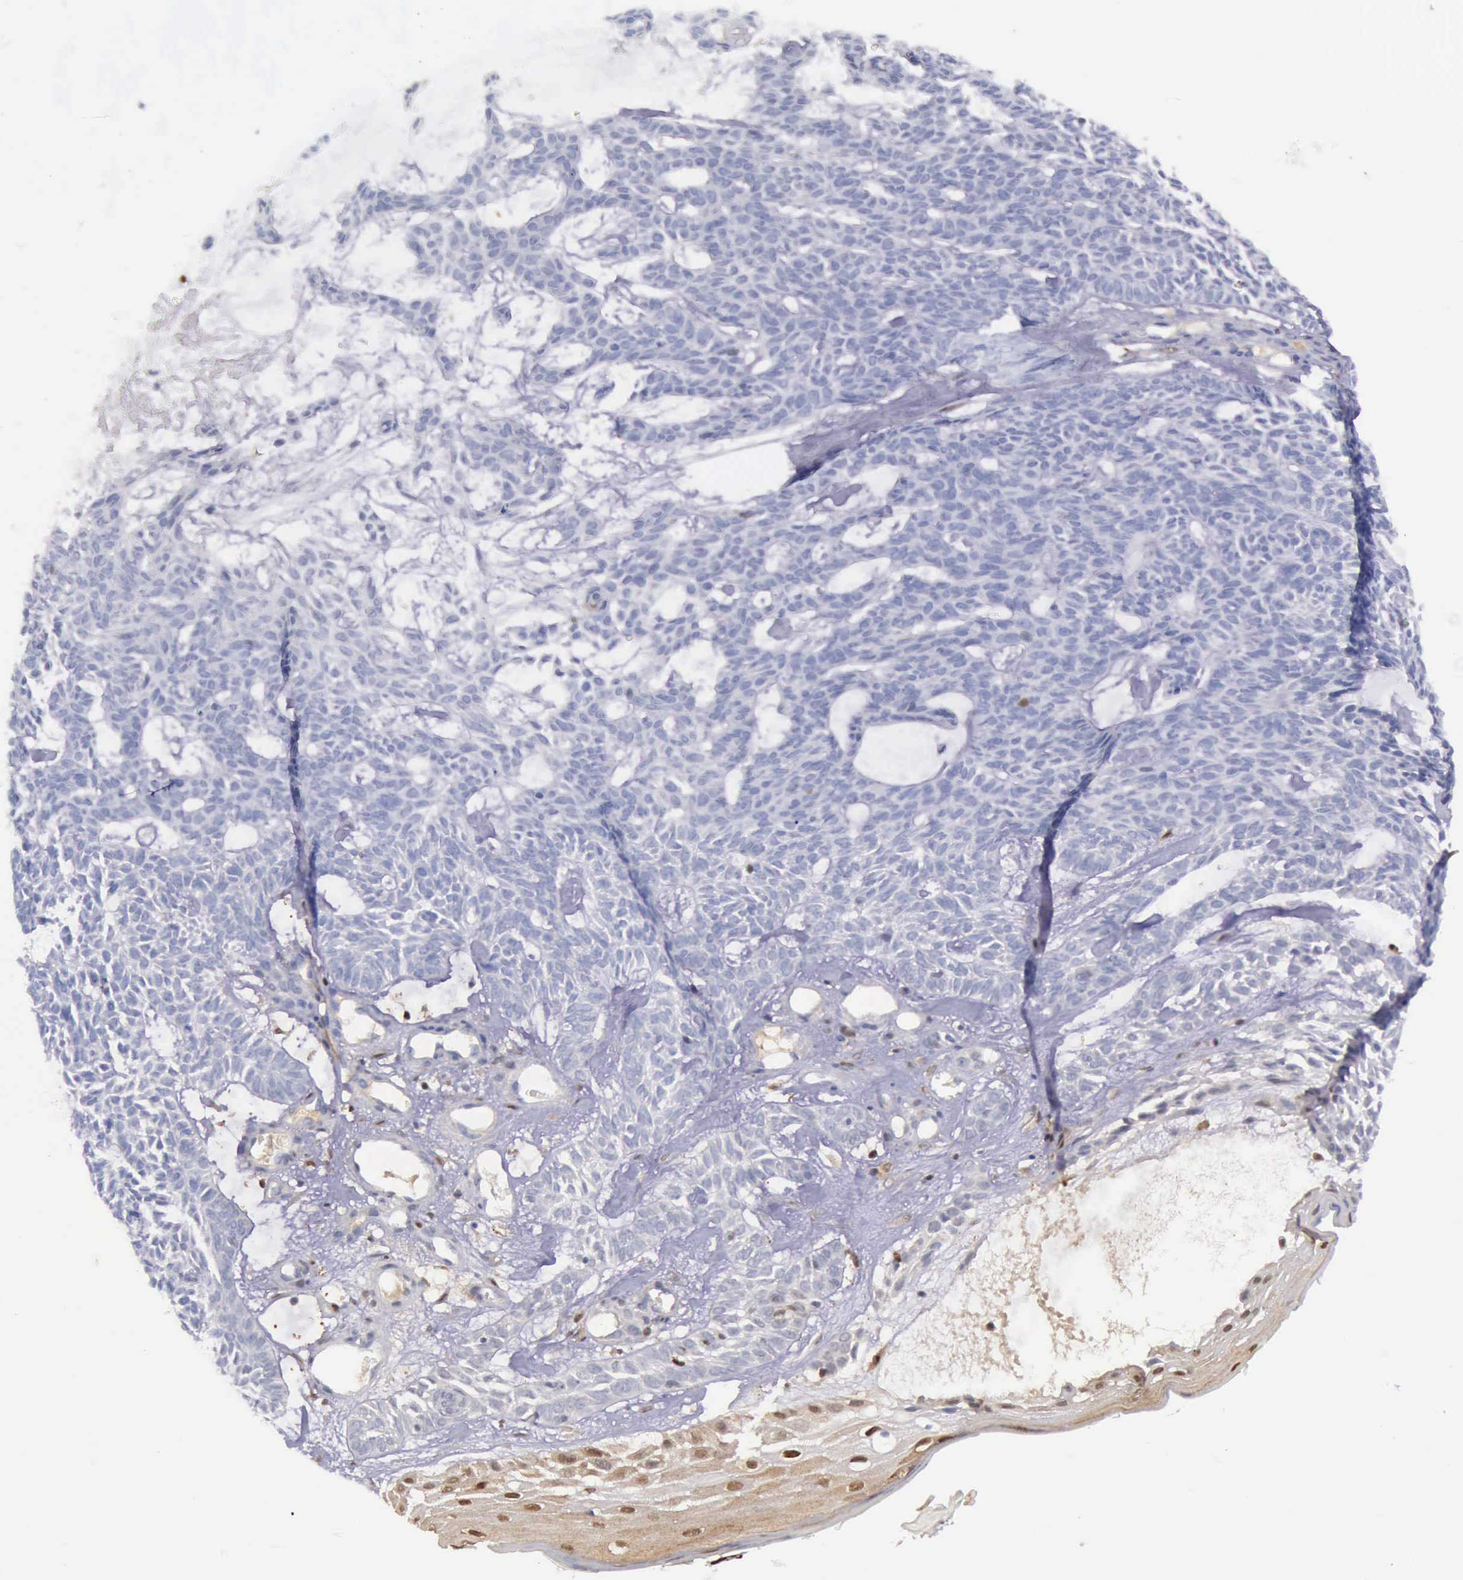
{"staining": {"intensity": "negative", "quantity": "none", "location": "none"}, "tissue": "skin cancer", "cell_type": "Tumor cells", "image_type": "cancer", "snomed": [{"axis": "morphology", "description": "Basal cell carcinoma"}, {"axis": "topography", "description": "Skin"}], "caption": "Basal cell carcinoma (skin) stained for a protein using immunohistochemistry (IHC) reveals no positivity tumor cells.", "gene": "TYMP", "patient": {"sex": "male", "age": 75}}